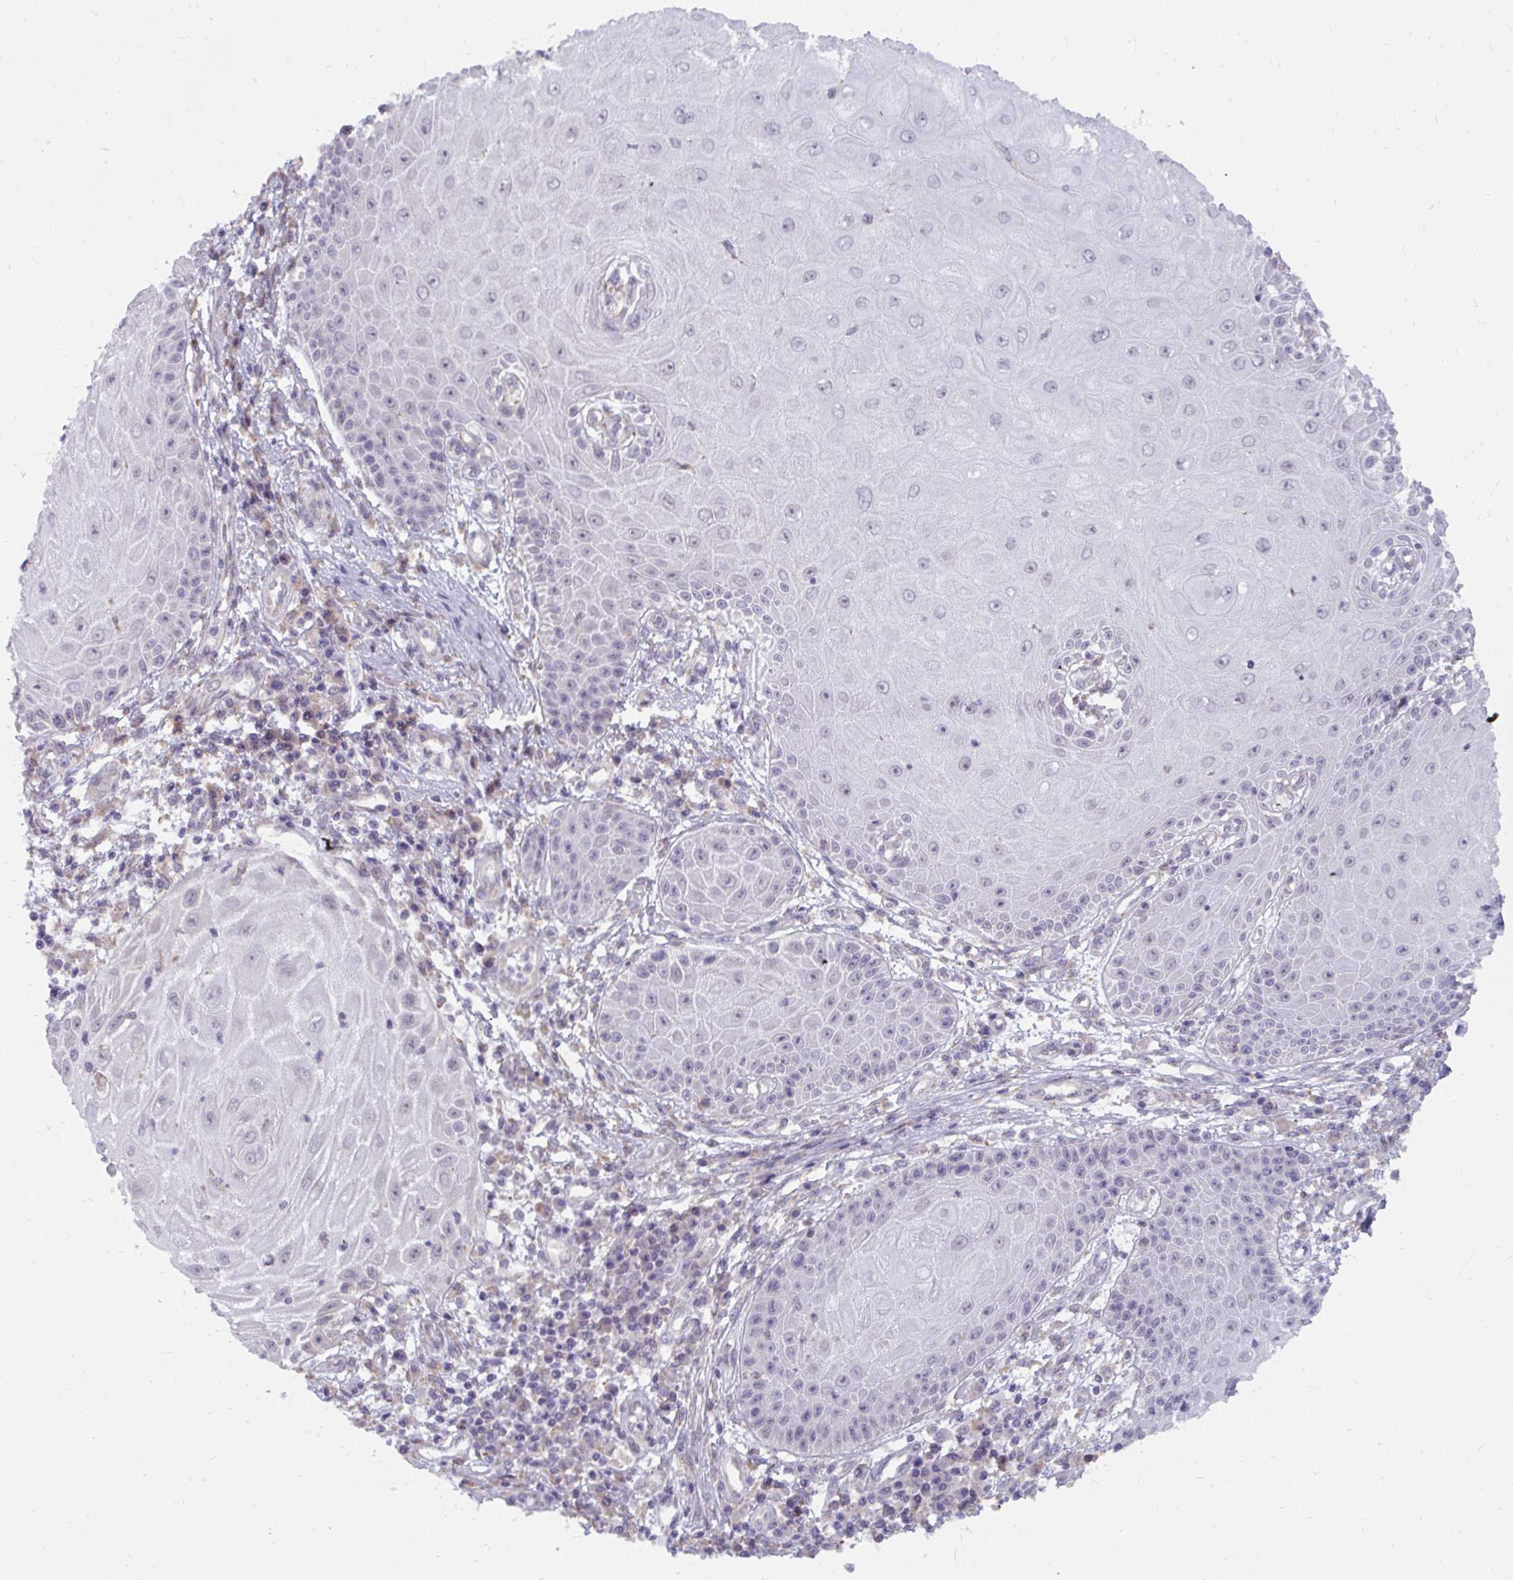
{"staining": {"intensity": "negative", "quantity": "none", "location": "none"}, "tissue": "skin cancer", "cell_type": "Tumor cells", "image_type": "cancer", "snomed": [{"axis": "morphology", "description": "Squamous cell carcinoma, NOS"}, {"axis": "topography", "description": "Skin"}, {"axis": "topography", "description": "Vulva"}], "caption": "DAB immunohistochemical staining of human skin cancer demonstrates no significant positivity in tumor cells.", "gene": "NMNAT1", "patient": {"sex": "female", "age": 44}}